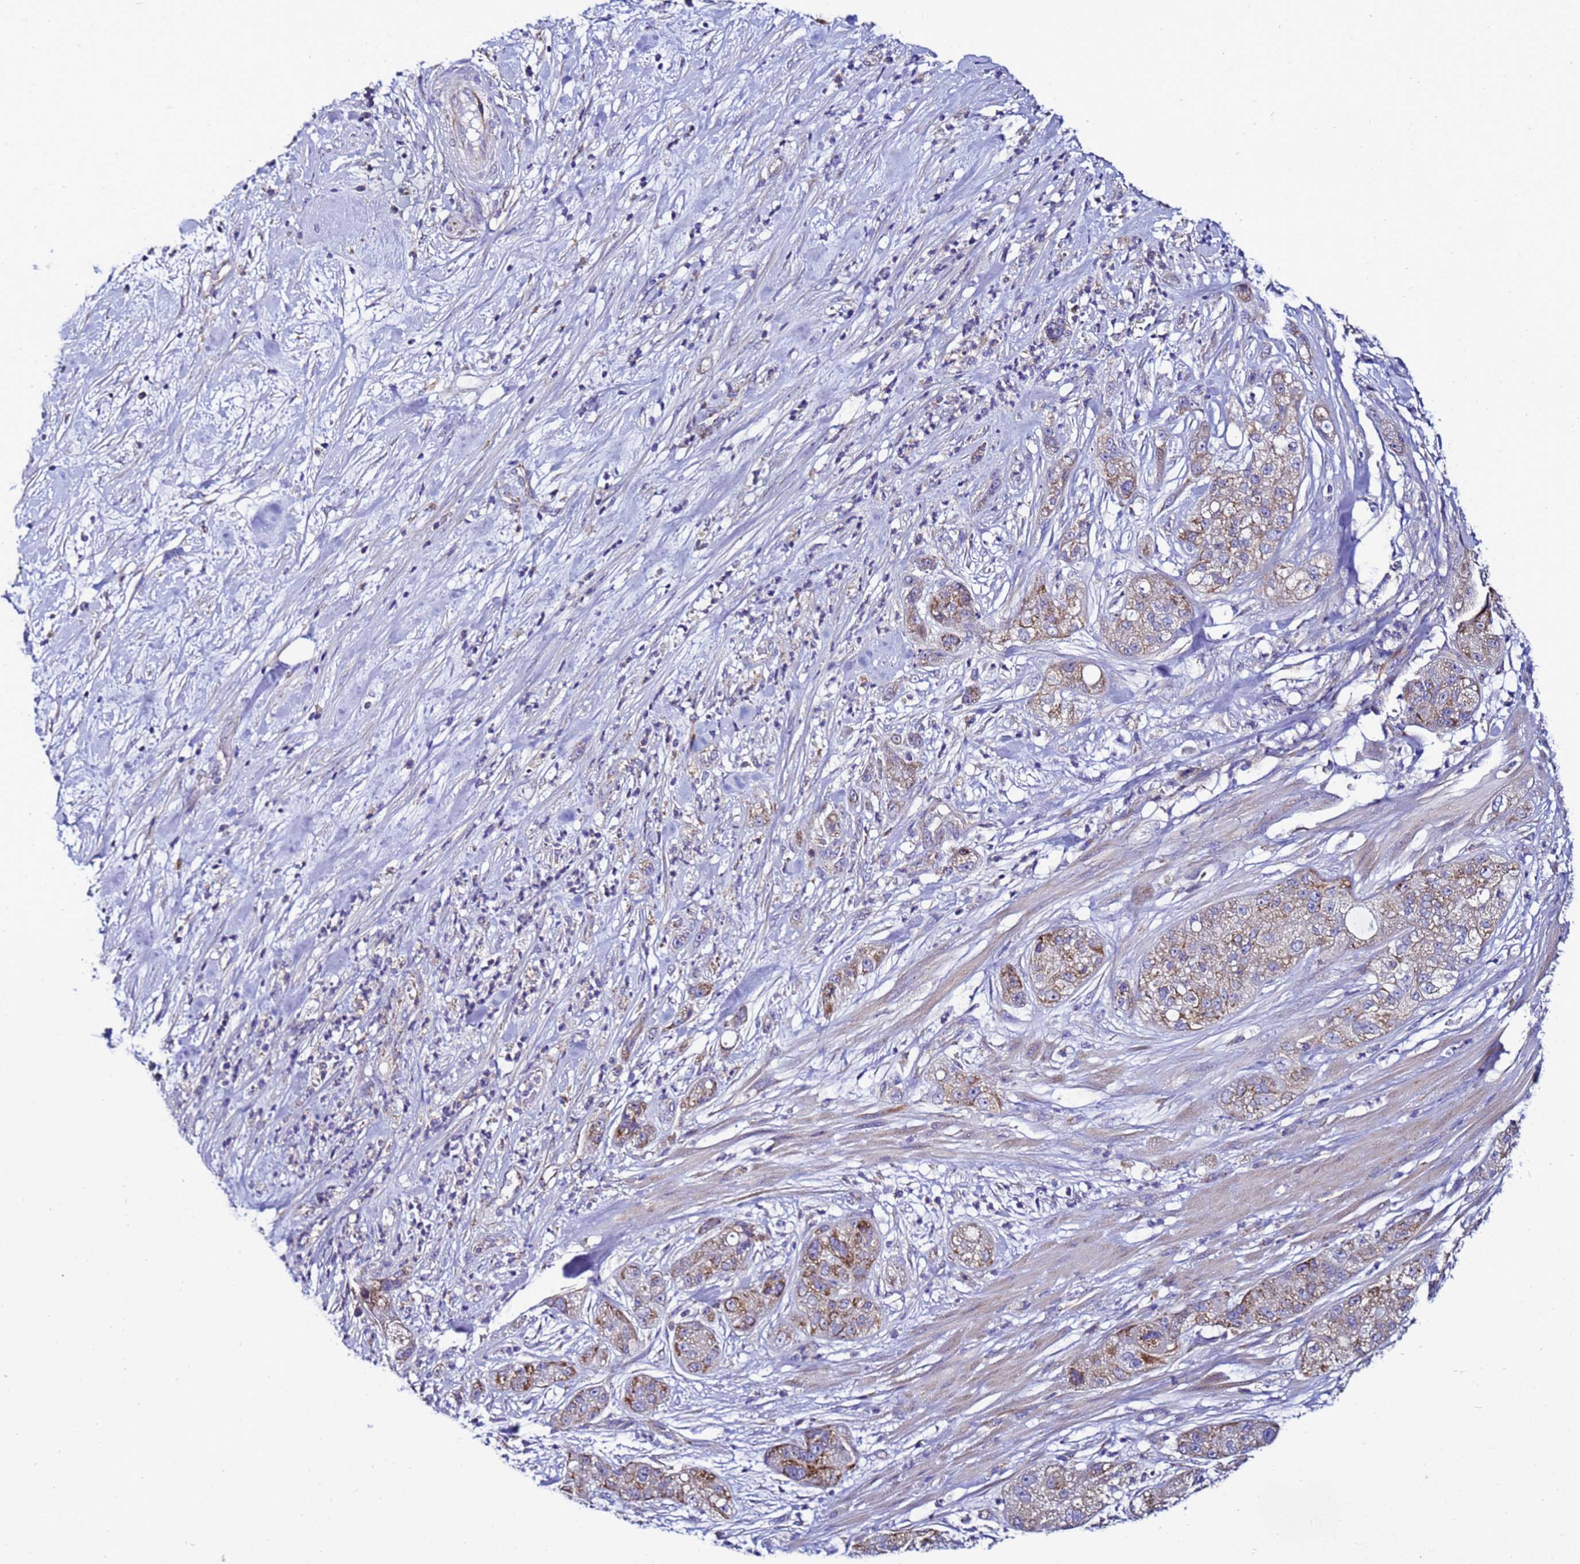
{"staining": {"intensity": "moderate", "quantity": "25%-75%", "location": "cytoplasmic/membranous"}, "tissue": "pancreatic cancer", "cell_type": "Tumor cells", "image_type": "cancer", "snomed": [{"axis": "morphology", "description": "Adenocarcinoma, NOS"}, {"axis": "topography", "description": "Pancreas"}], "caption": "A brown stain highlights moderate cytoplasmic/membranous staining of a protein in pancreatic cancer tumor cells. Using DAB (brown) and hematoxylin (blue) stains, captured at high magnification using brightfield microscopy.", "gene": "HIGD2A", "patient": {"sex": "female", "age": 78}}